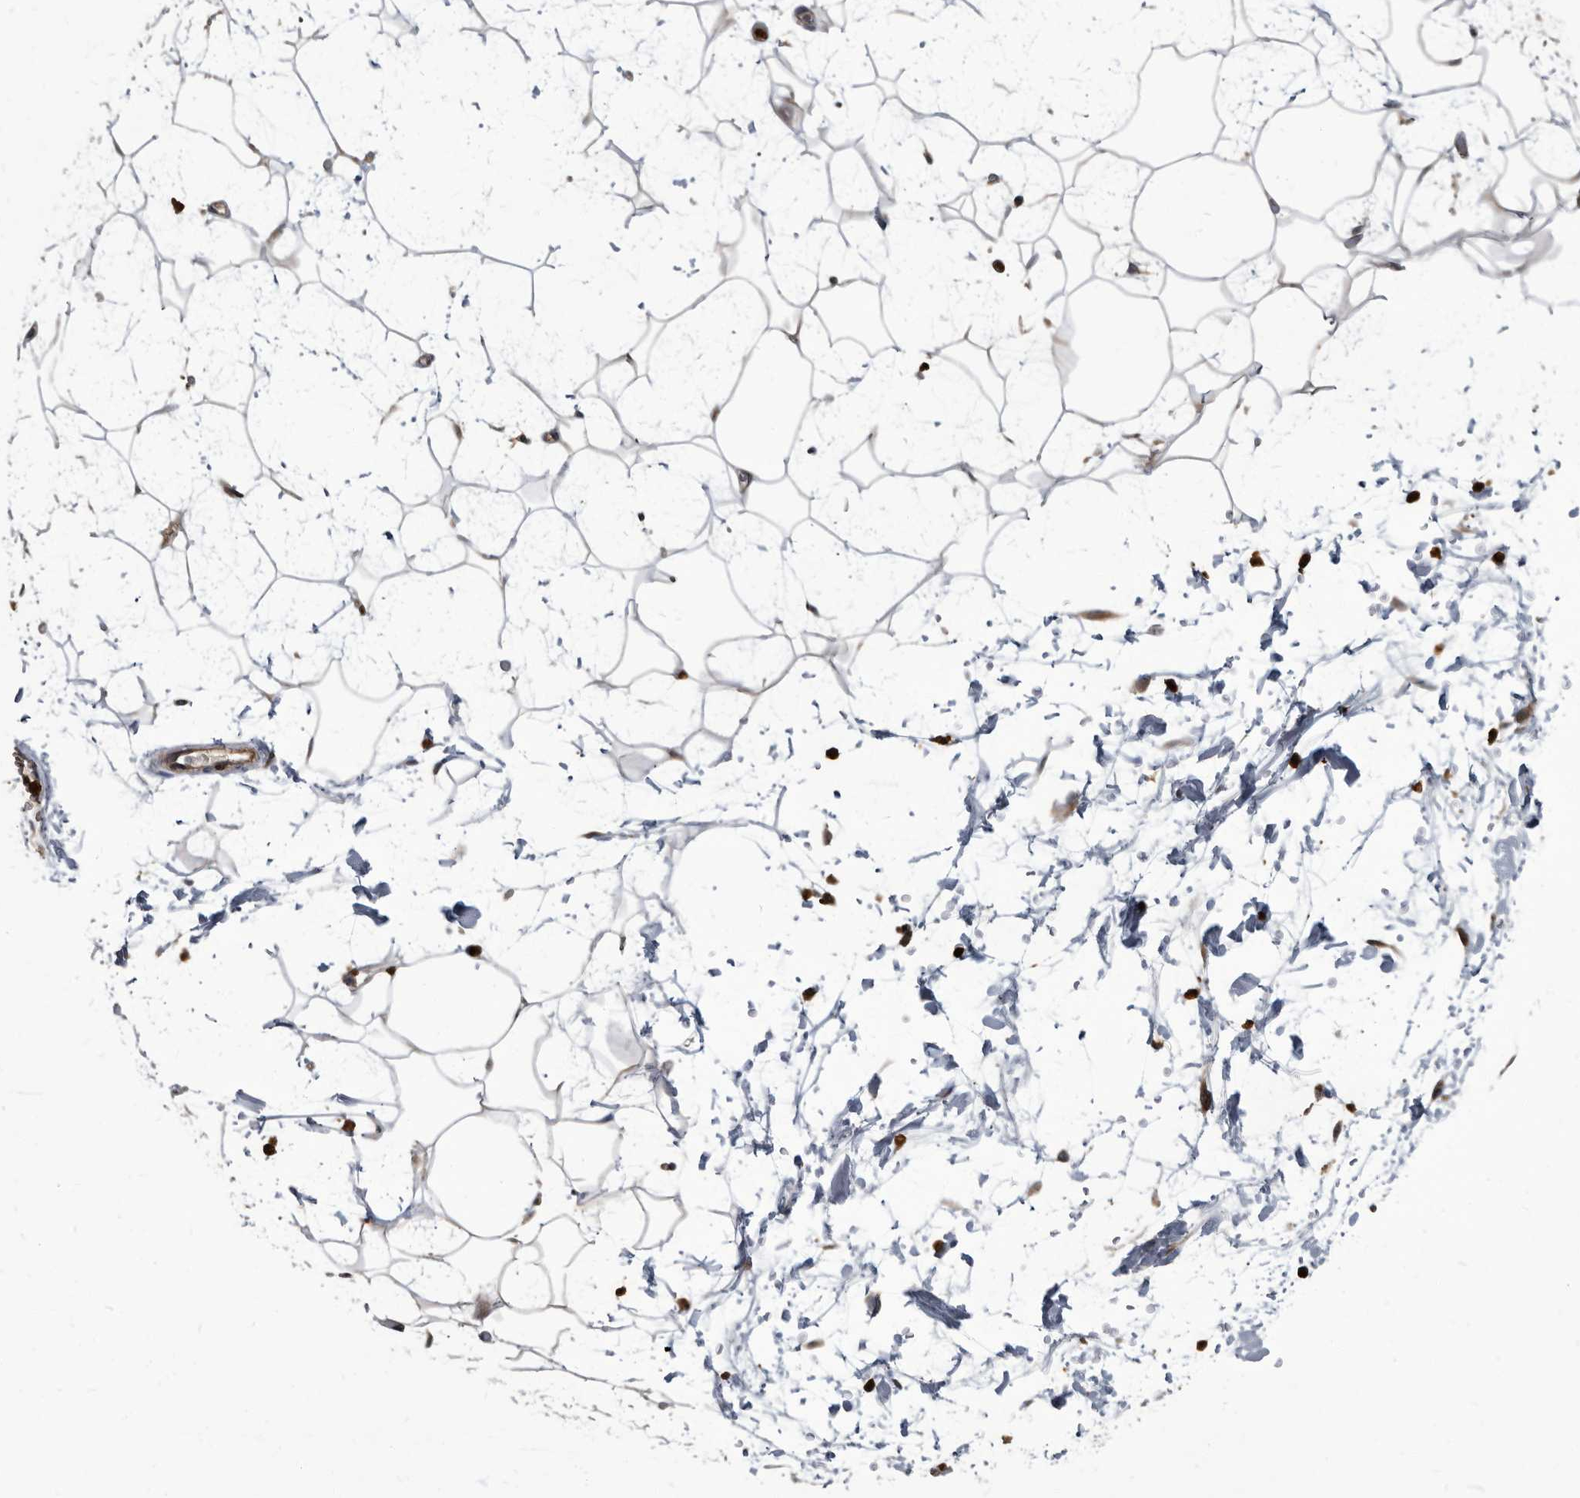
{"staining": {"intensity": "negative", "quantity": "none", "location": "none"}, "tissue": "adipose tissue", "cell_type": "Adipocytes", "image_type": "normal", "snomed": [{"axis": "morphology", "description": "Normal tissue, NOS"}, {"axis": "topography", "description": "Soft tissue"}], "caption": "Immunohistochemistry (IHC) of normal human adipose tissue reveals no expression in adipocytes.", "gene": "CDV3", "patient": {"sex": "male", "age": 72}}